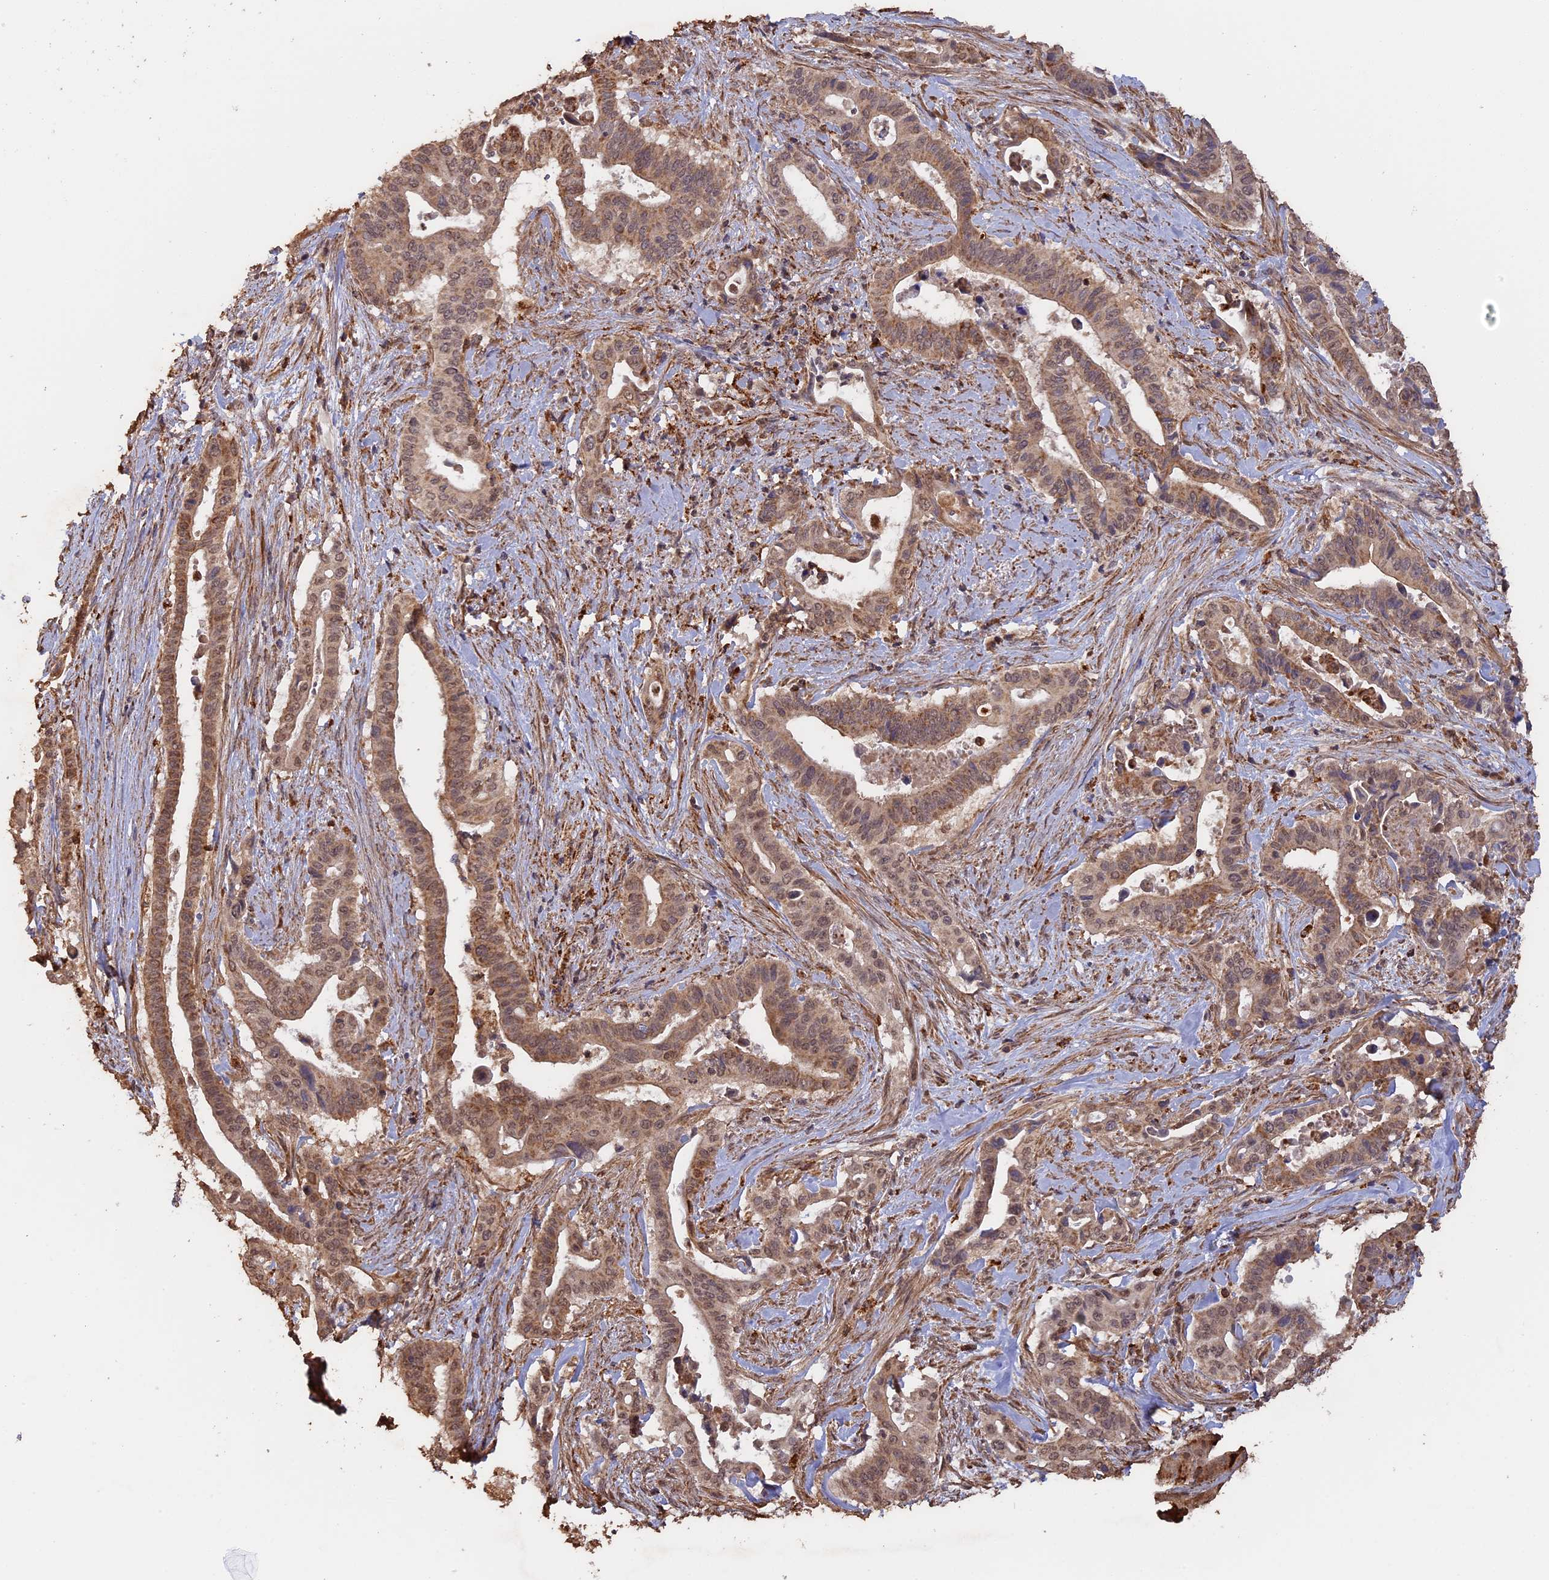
{"staining": {"intensity": "moderate", "quantity": ">75%", "location": "cytoplasmic/membranous,nuclear"}, "tissue": "pancreatic cancer", "cell_type": "Tumor cells", "image_type": "cancer", "snomed": [{"axis": "morphology", "description": "Adenocarcinoma, NOS"}, {"axis": "topography", "description": "Pancreas"}], "caption": "Brown immunohistochemical staining in adenocarcinoma (pancreatic) displays moderate cytoplasmic/membranous and nuclear staining in approximately >75% of tumor cells.", "gene": "FAM210B", "patient": {"sex": "female", "age": 77}}